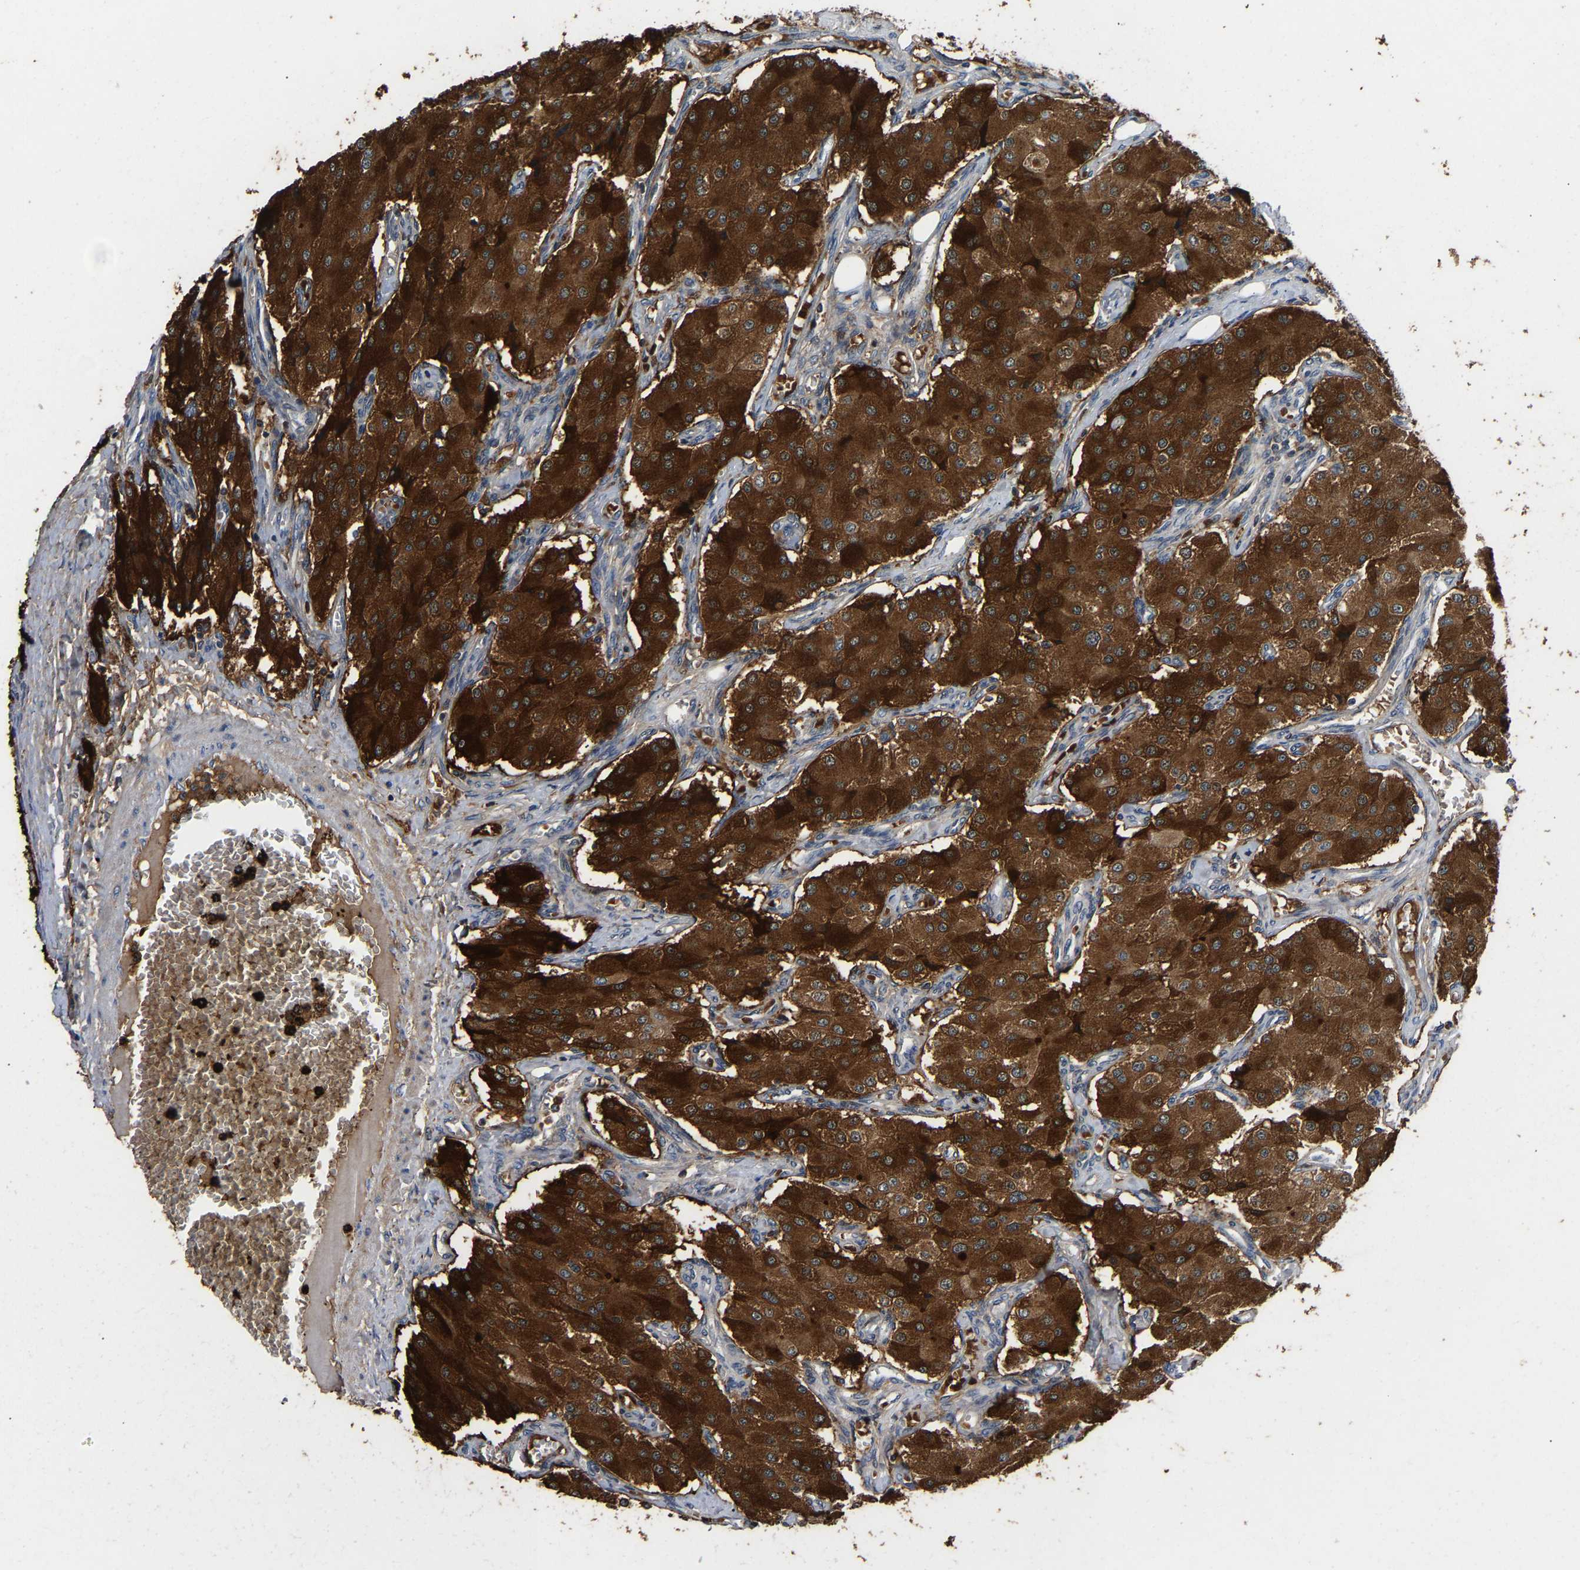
{"staining": {"intensity": "strong", "quantity": ">75%", "location": "cytoplasmic/membranous"}, "tissue": "carcinoid", "cell_type": "Tumor cells", "image_type": "cancer", "snomed": [{"axis": "morphology", "description": "Carcinoid, malignant, NOS"}, {"axis": "topography", "description": "Colon"}], "caption": "Carcinoid stained for a protein (brown) displays strong cytoplasmic/membranous positive positivity in approximately >75% of tumor cells.", "gene": "CCDC171", "patient": {"sex": "female", "age": 52}}